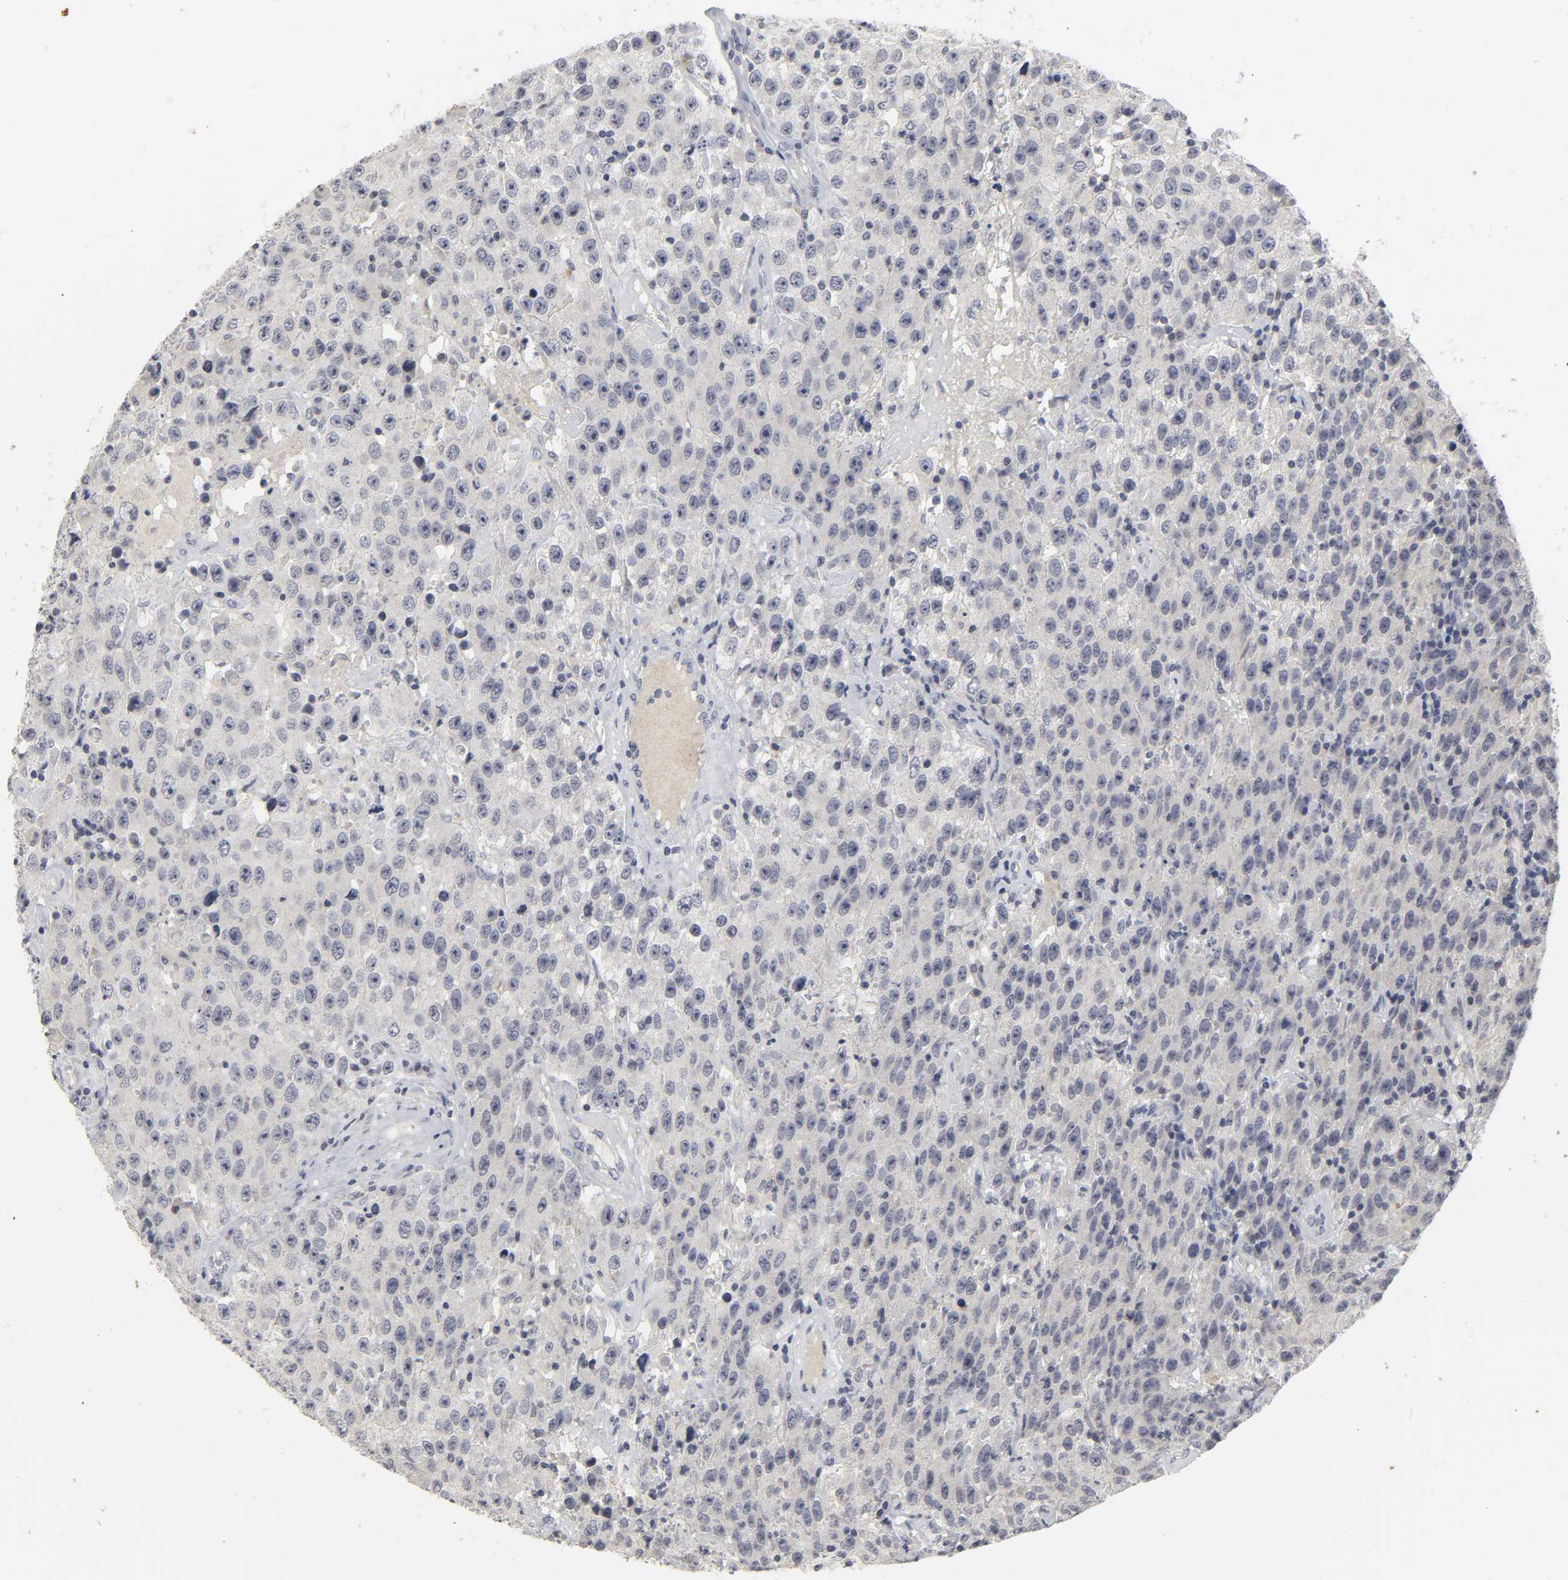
{"staining": {"intensity": "negative", "quantity": "none", "location": "none"}, "tissue": "testis cancer", "cell_type": "Tumor cells", "image_type": "cancer", "snomed": [{"axis": "morphology", "description": "Seminoma, NOS"}, {"axis": "topography", "description": "Testis"}], "caption": "This image is of testis cancer stained with IHC to label a protein in brown with the nuclei are counter-stained blue. There is no positivity in tumor cells.", "gene": "TCAP", "patient": {"sex": "male", "age": 52}}